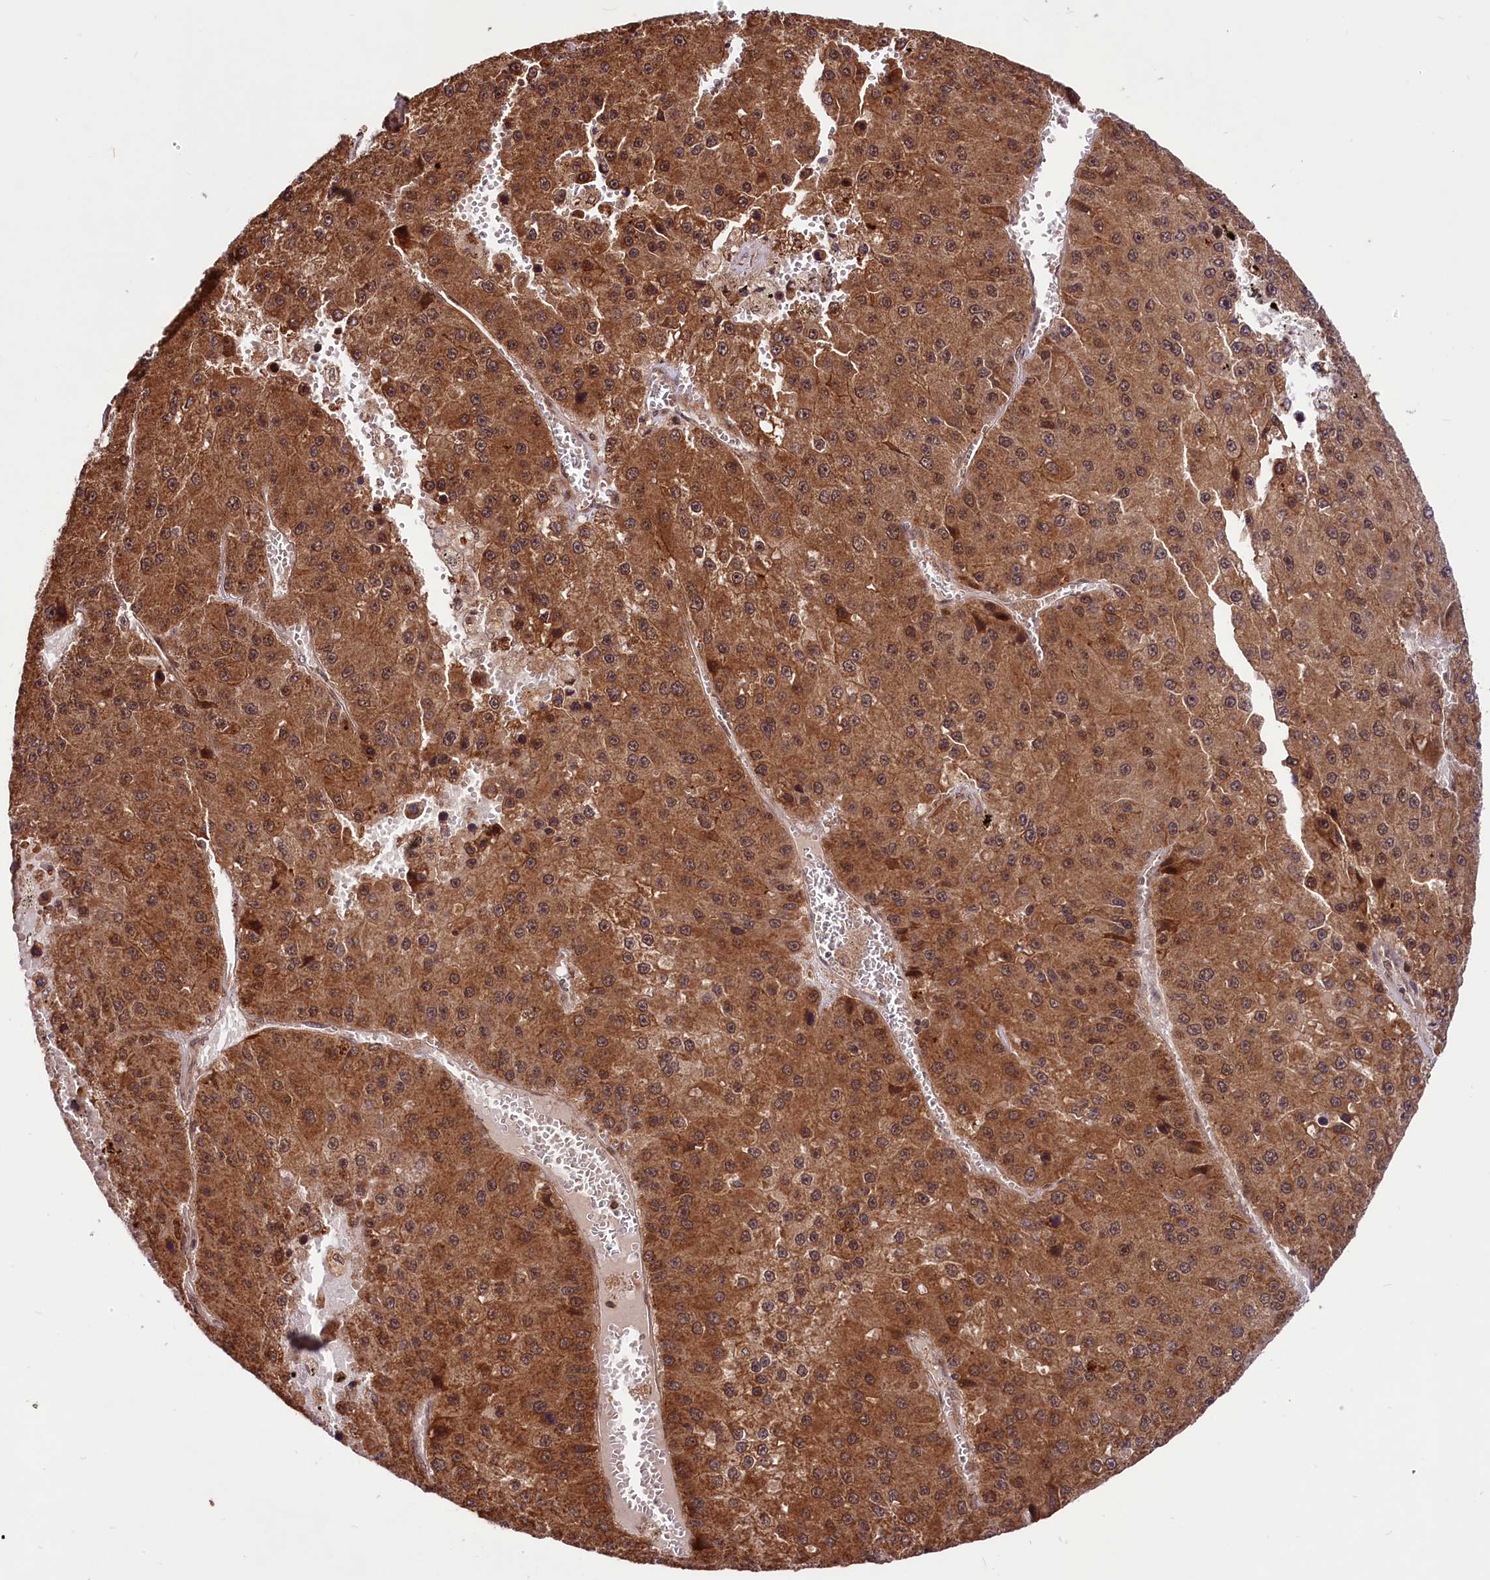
{"staining": {"intensity": "strong", "quantity": ">75%", "location": "cytoplasmic/membranous,nuclear"}, "tissue": "liver cancer", "cell_type": "Tumor cells", "image_type": "cancer", "snomed": [{"axis": "morphology", "description": "Carcinoma, Hepatocellular, NOS"}, {"axis": "topography", "description": "Liver"}], "caption": "The micrograph displays immunohistochemical staining of hepatocellular carcinoma (liver). There is strong cytoplasmic/membranous and nuclear staining is seen in about >75% of tumor cells. (Stains: DAB in brown, nuclei in blue, Microscopy: brightfield microscopy at high magnification).", "gene": "UBE3A", "patient": {"sex": "female", "age": 73}}